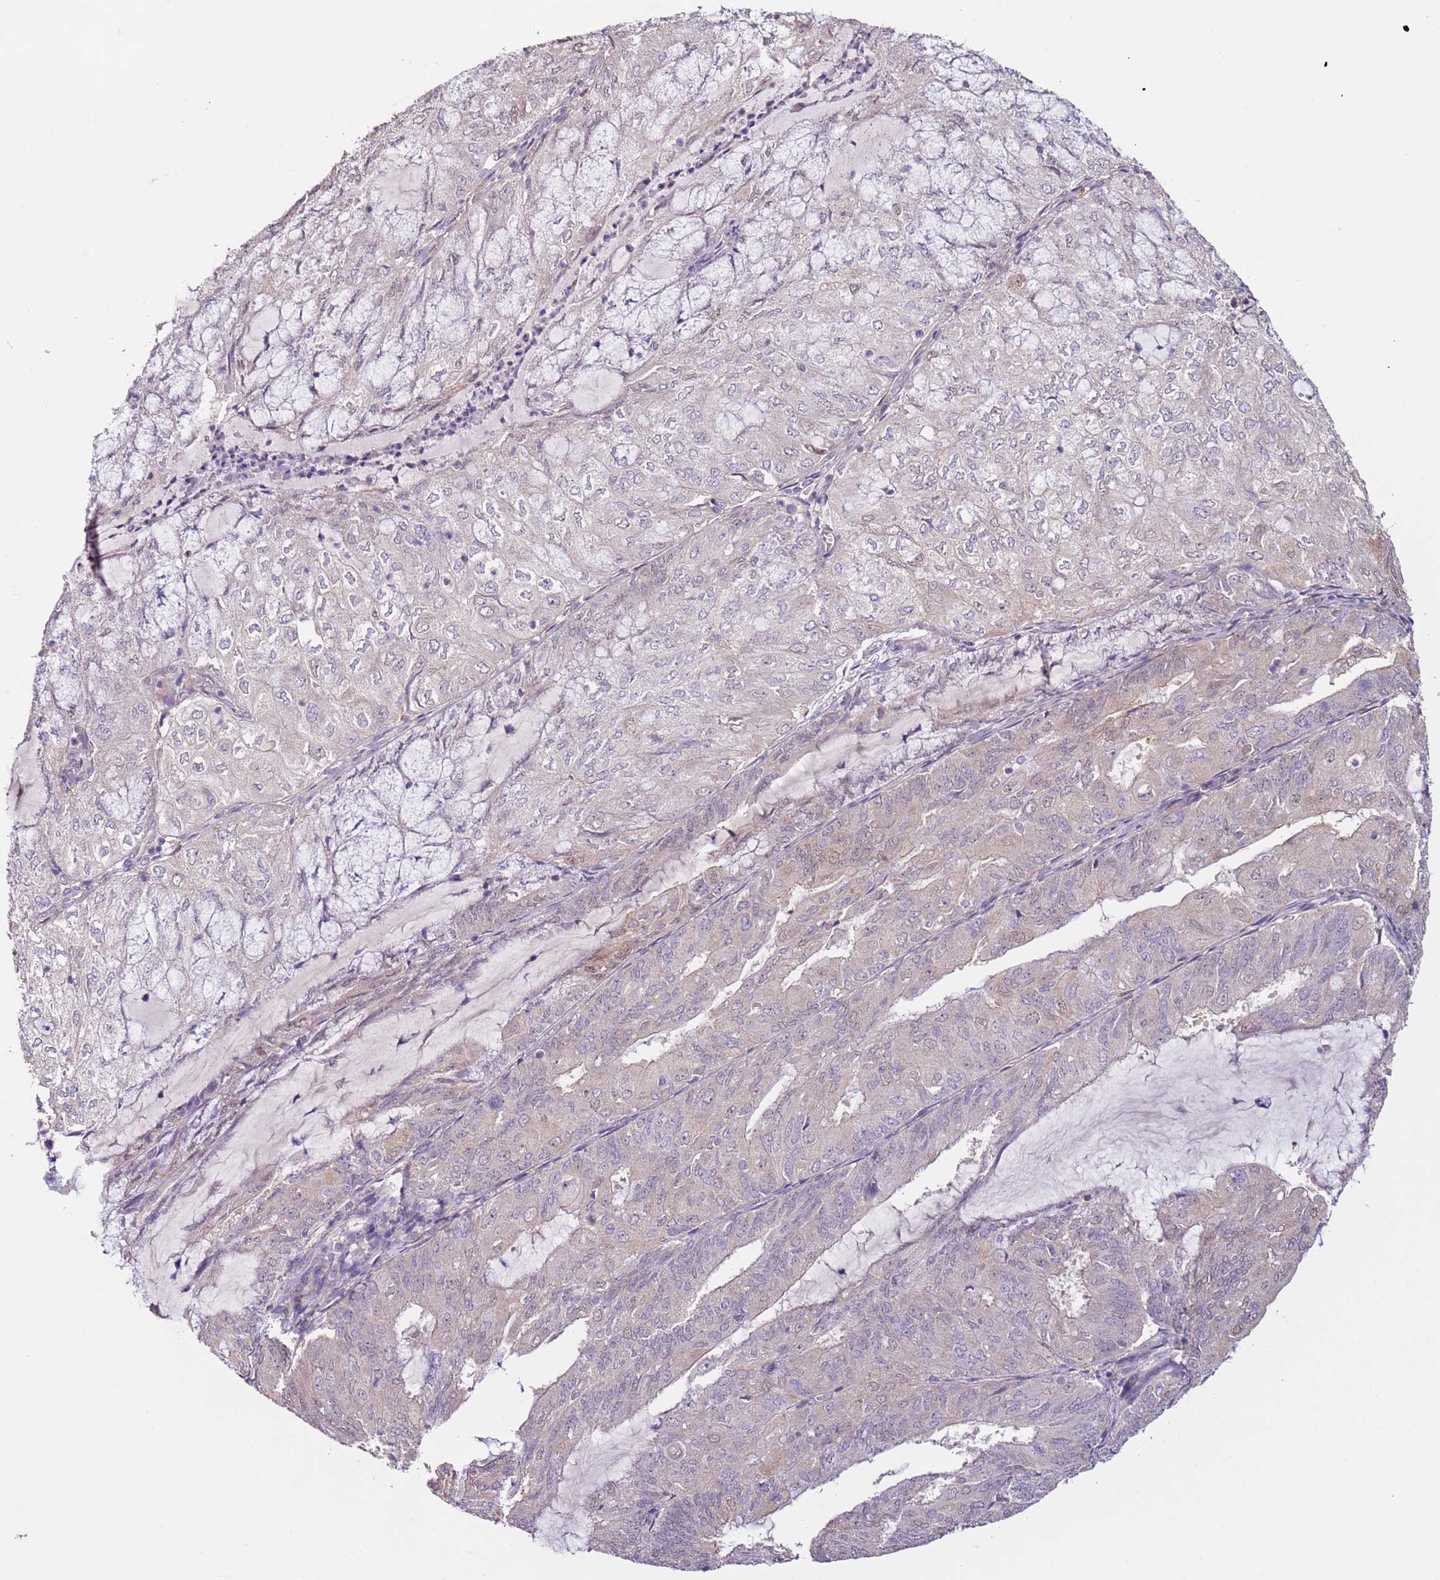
{"staining": {"intensity": "negative", "quantity": "none", "location": "none"}, "tissue": "endometrial cancer", "cell_type": "Tumor cells", "image_type": "cancer", "snomed": [{"axis": "morphology", "description": "Adenocarcinoma, NOS"}, {"axis": "topography", "description": "Endometrium"}], "caption": "Adenocarcinoma (endometrial) stained for a protein using immunohistochemistry (IHC) displays no staining tumor cells.", "gene": "MDH1", "patient": {"sex": "female", "age": 81}}